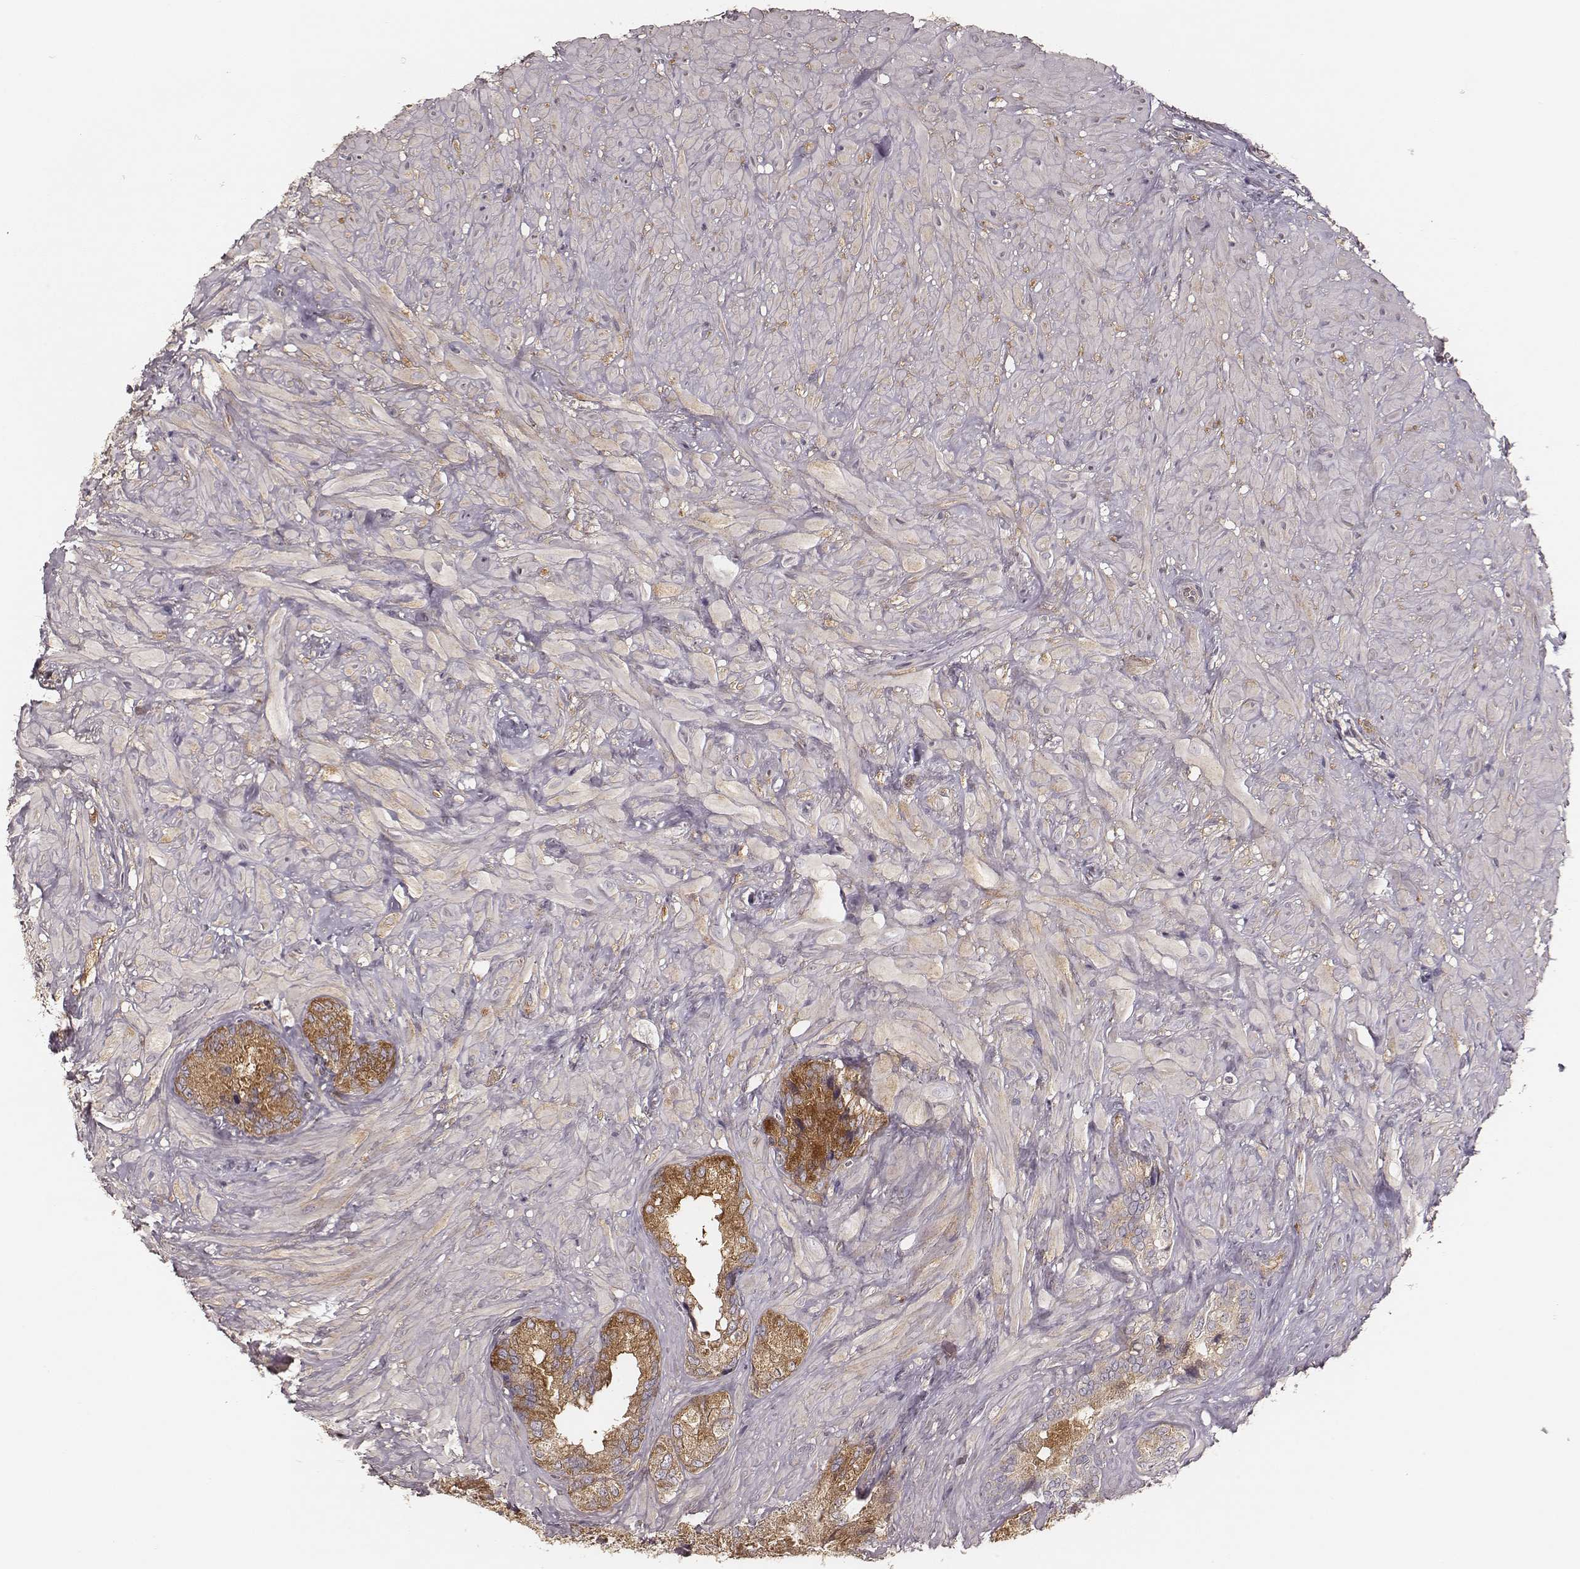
{"staining": {"intensity": "moderate", "quantity": ">75%", "location": "cytoplasmic/membranous"}, "tissue": "seminal vesicle", "cell_type": "Glandular cells", "image_type": "normal", "snomed": [{"axis": "morphology", "description": "Normal tissue, NOS"}, {"axis": "topography", "description": "Seminal veicle"}], "caption": "Immunohistochemistry (DAB (3,3'-diaminobenzidine)) staining of normal human seminal vesicle shows moderate cytoplasmic/membranous protein expression in approximately >75% of glandular cells.", "gene": "CARS1", "patient": {"sex": "male", "age": 72}}